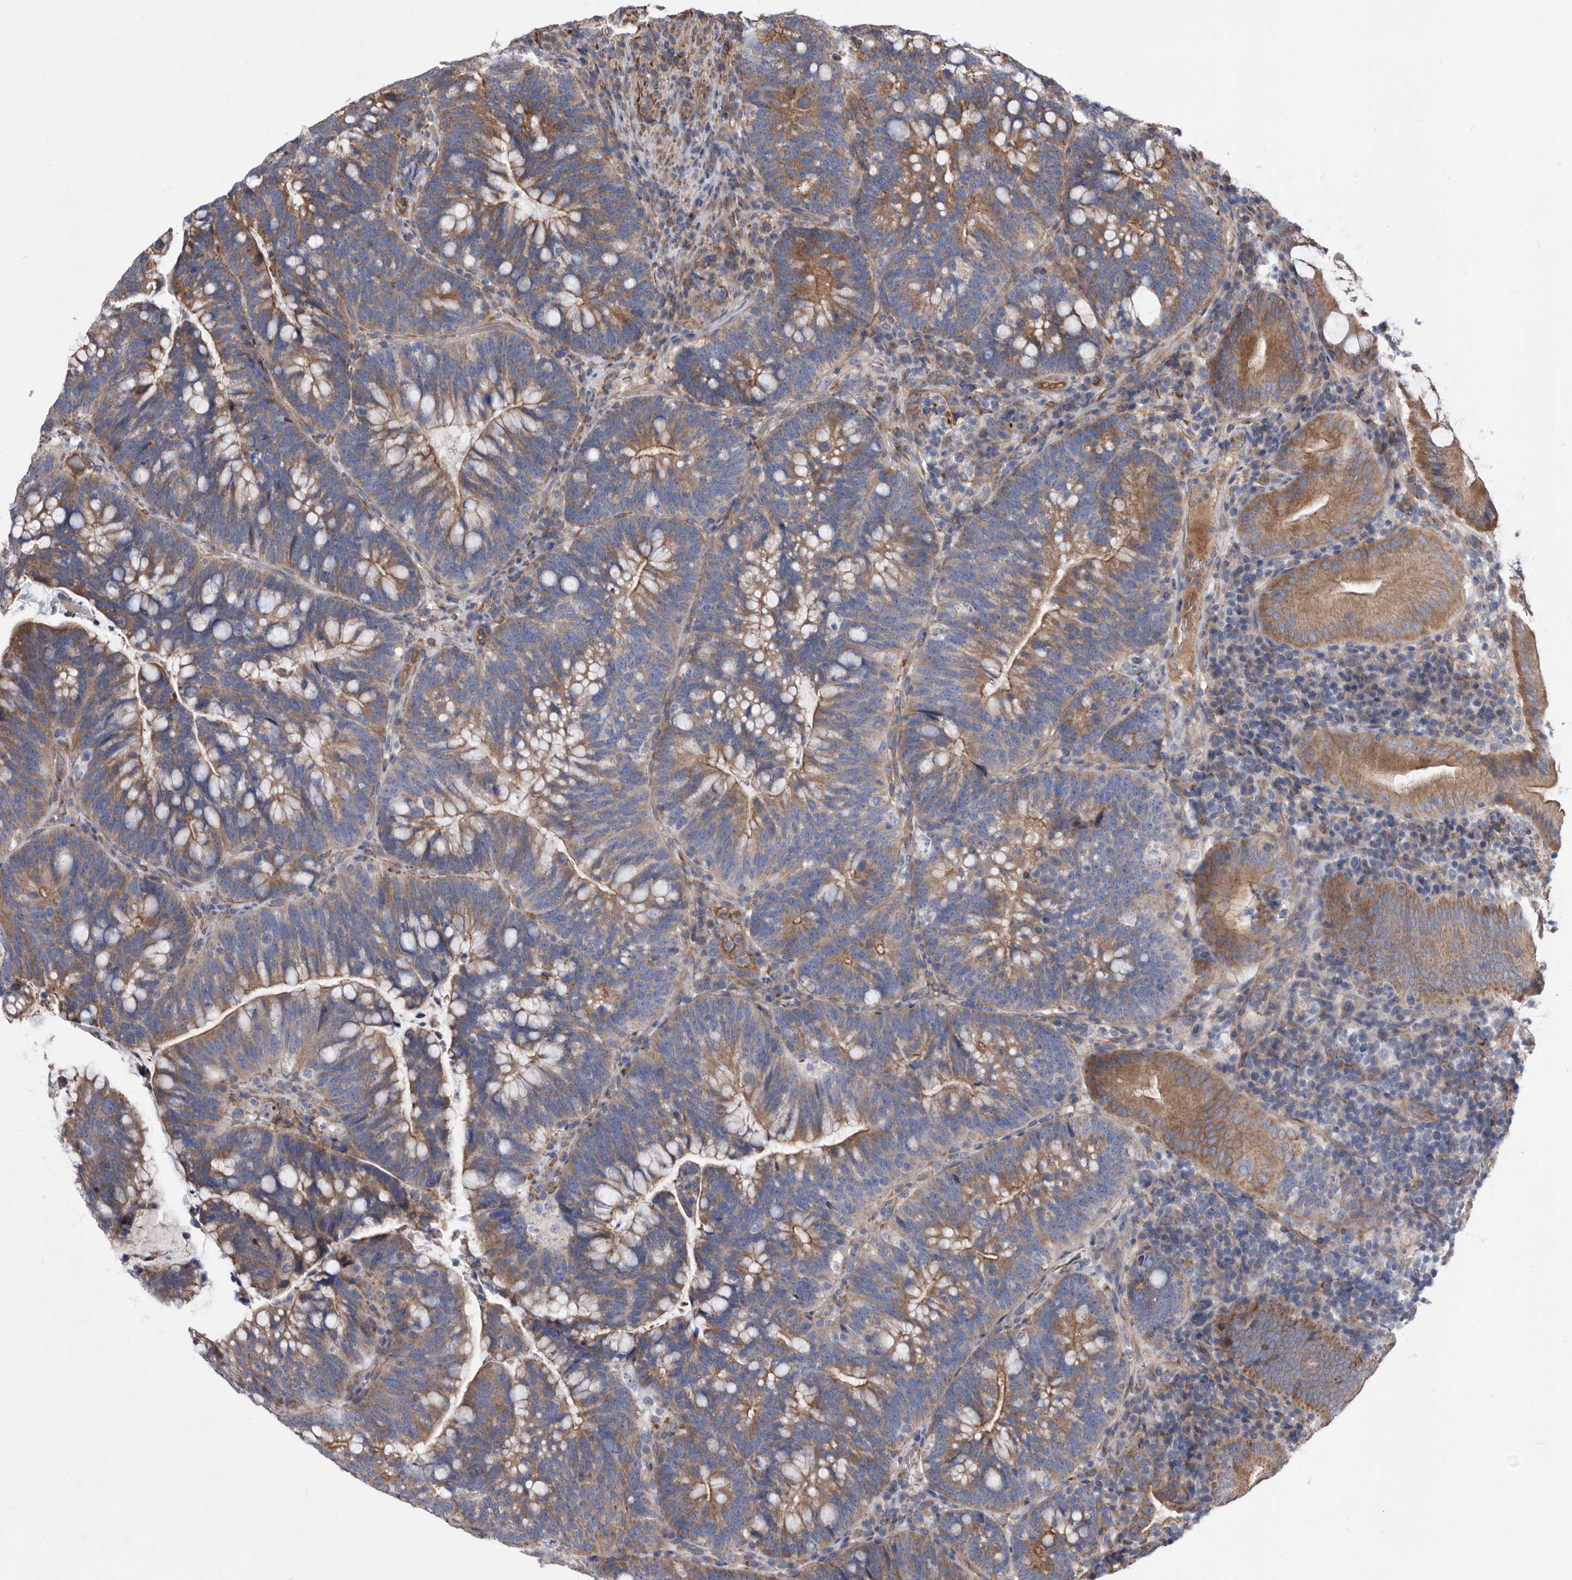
{"staining": {"intensity": "strong", "quantity": "25%-75%", "location": "cytoplasmic/membranous"}, "tissue": "colorectal cancer", "cell_type": "Tumor cells", "image_type": "cancer", "snomed": [{"axis": "morphology", "description": "Adenocarcinoma, NOS"}, {"axis": "topography", "description": "Colon"}], "caption": "A brown stain highlights strong cytoplasmic/membranous positivity of a protein in adenocarcinoma (colorectal) tumor cells. (IHC, brightfield microscopy, high magnification).", "gene": "ATP13A3", "patient": {"sex": "female", "age": 66}}